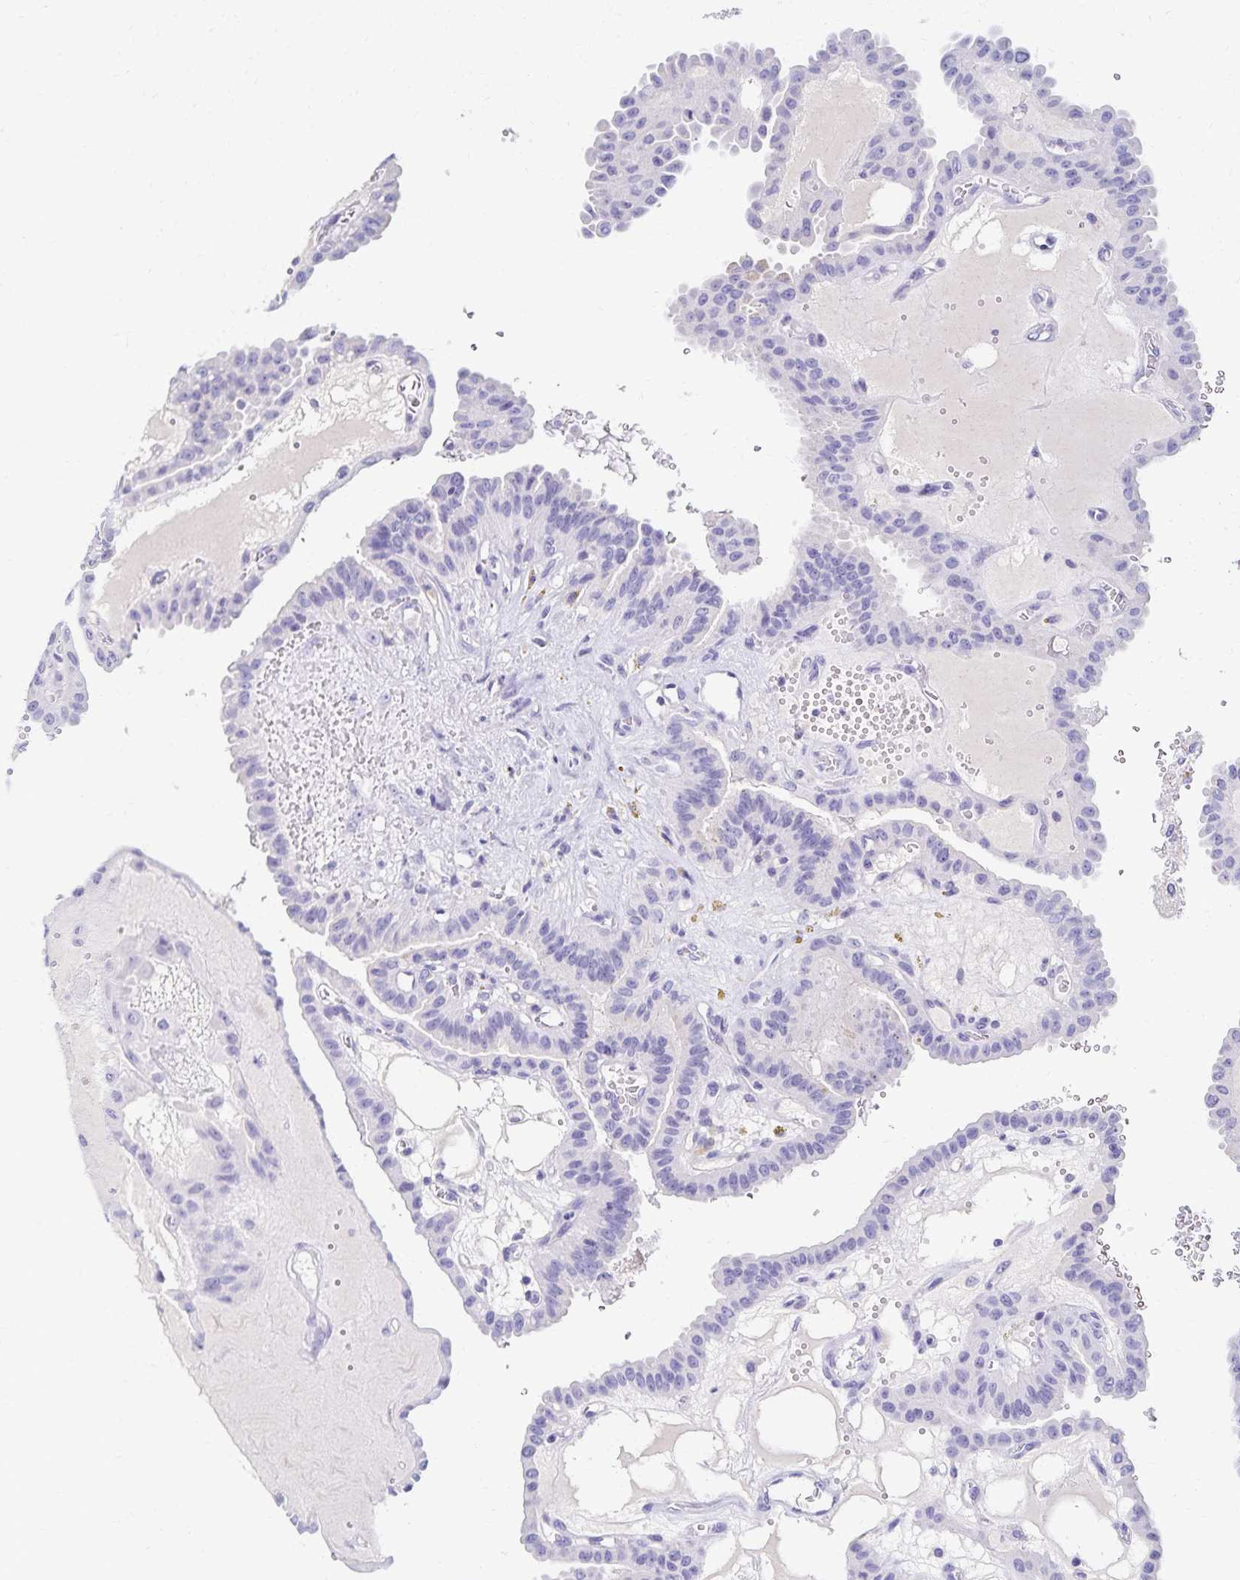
{"staining": {"intensity": "negative", "quantity": "none", "location": "none"}, "tissue": "thyroid cancer", "cell_type": "Tumor cells", "image_type": "cancer", "snomed": [{"axis": "morphology", "description": "Papillary adenocarcinoma, NOS"}, {"axis": "topography", "description": "Thyroid gland"}], "caption": "Human papillary adenocarcinoma (thyroid) stained for a protein using IHC reveals no positivity in tumor cells.", "gene": "C2orf50", "patient": {"sex": "male", "age": 87}}